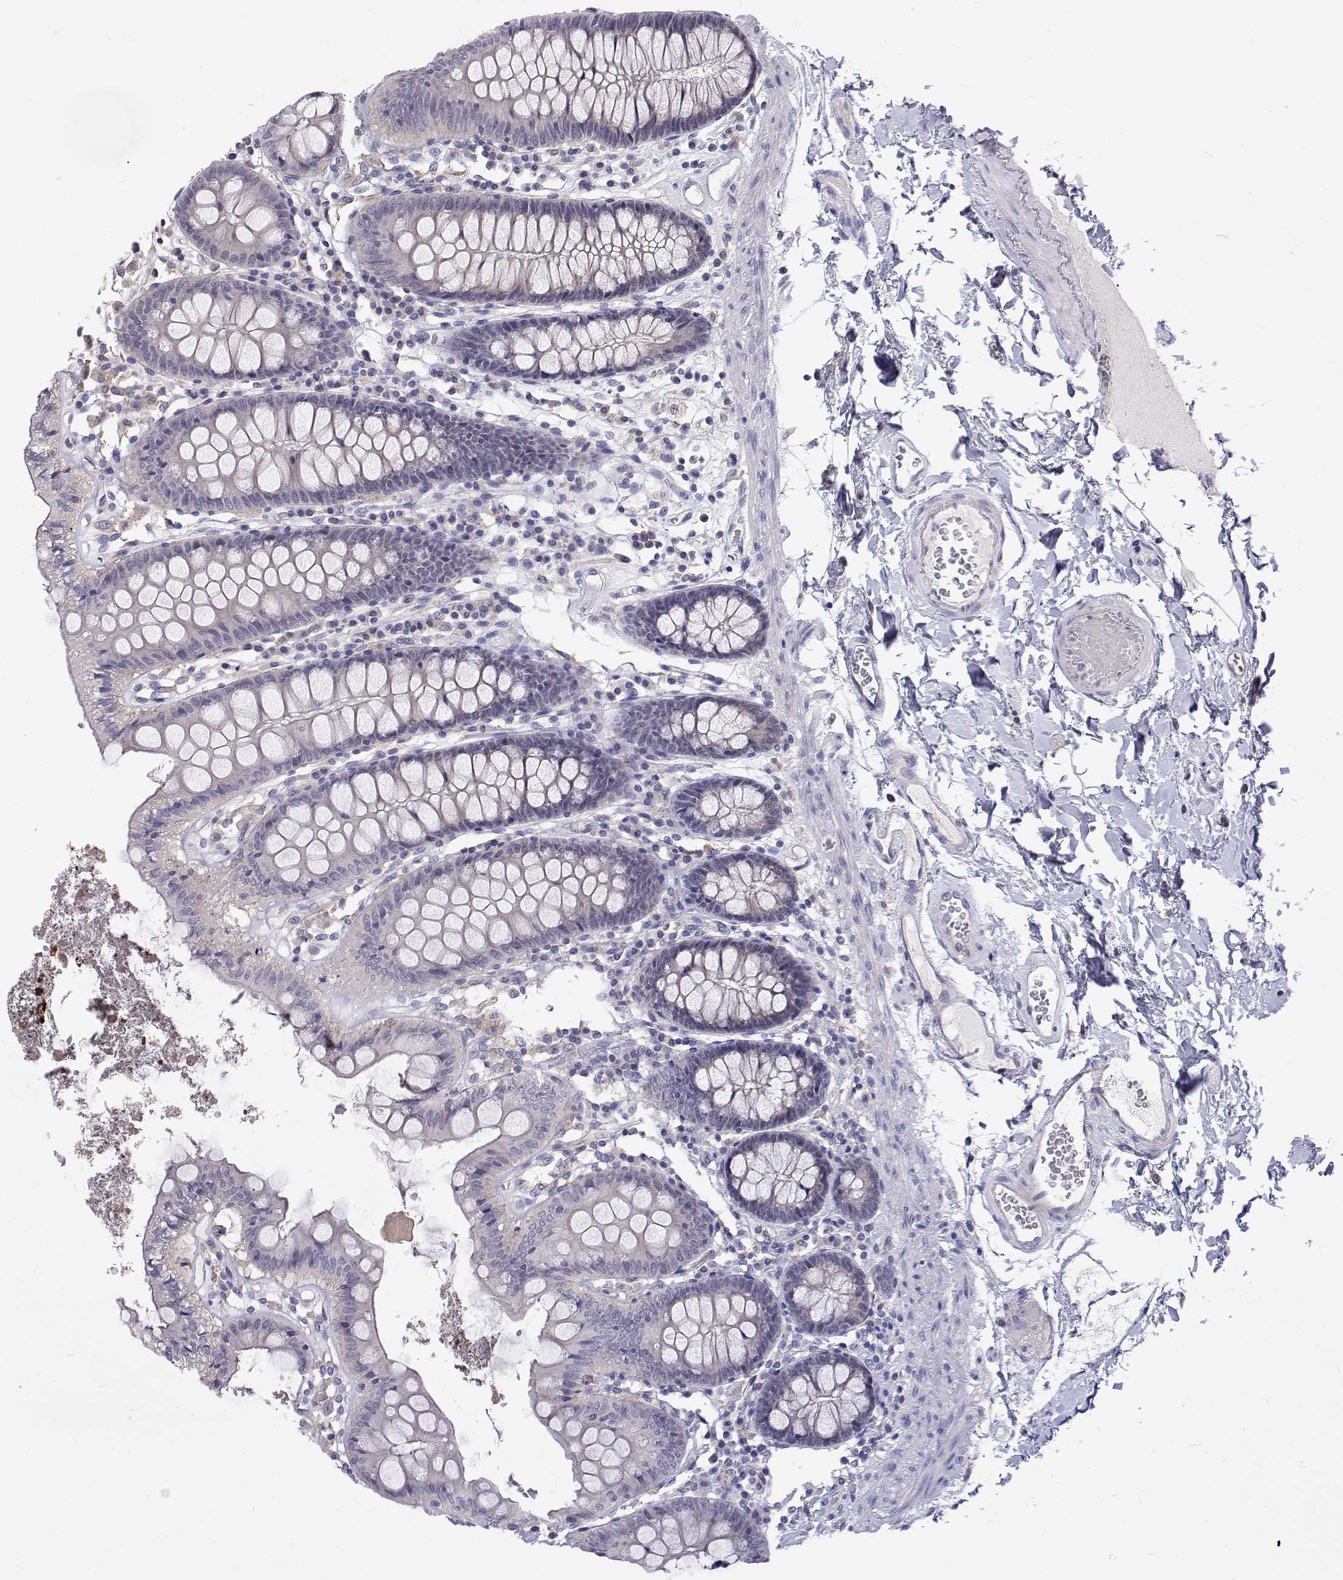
{"staining": {"intensity": "negative", "quantity": "none", "location": "none"}, "tissue": "colon", "cell_type": "Endothelial cells", "image_type": "normal", "snomed": [{"axis": "morphology", "description": "Normal tissue, NOS"}, {"axis": "topography", "description": "Colon"}], "caption": "DAB immunohistochemical staining of unremarkable human colon shows no significant expression in endothelial cells. Brightfield microscopy of IHC stained with DAB (3,3'-diaminobenzidine) (brown) and hematoxylin (blue), captured at high magnification.", "gene": "MYPN", "patient": {"sex": "male", "age": 84}}